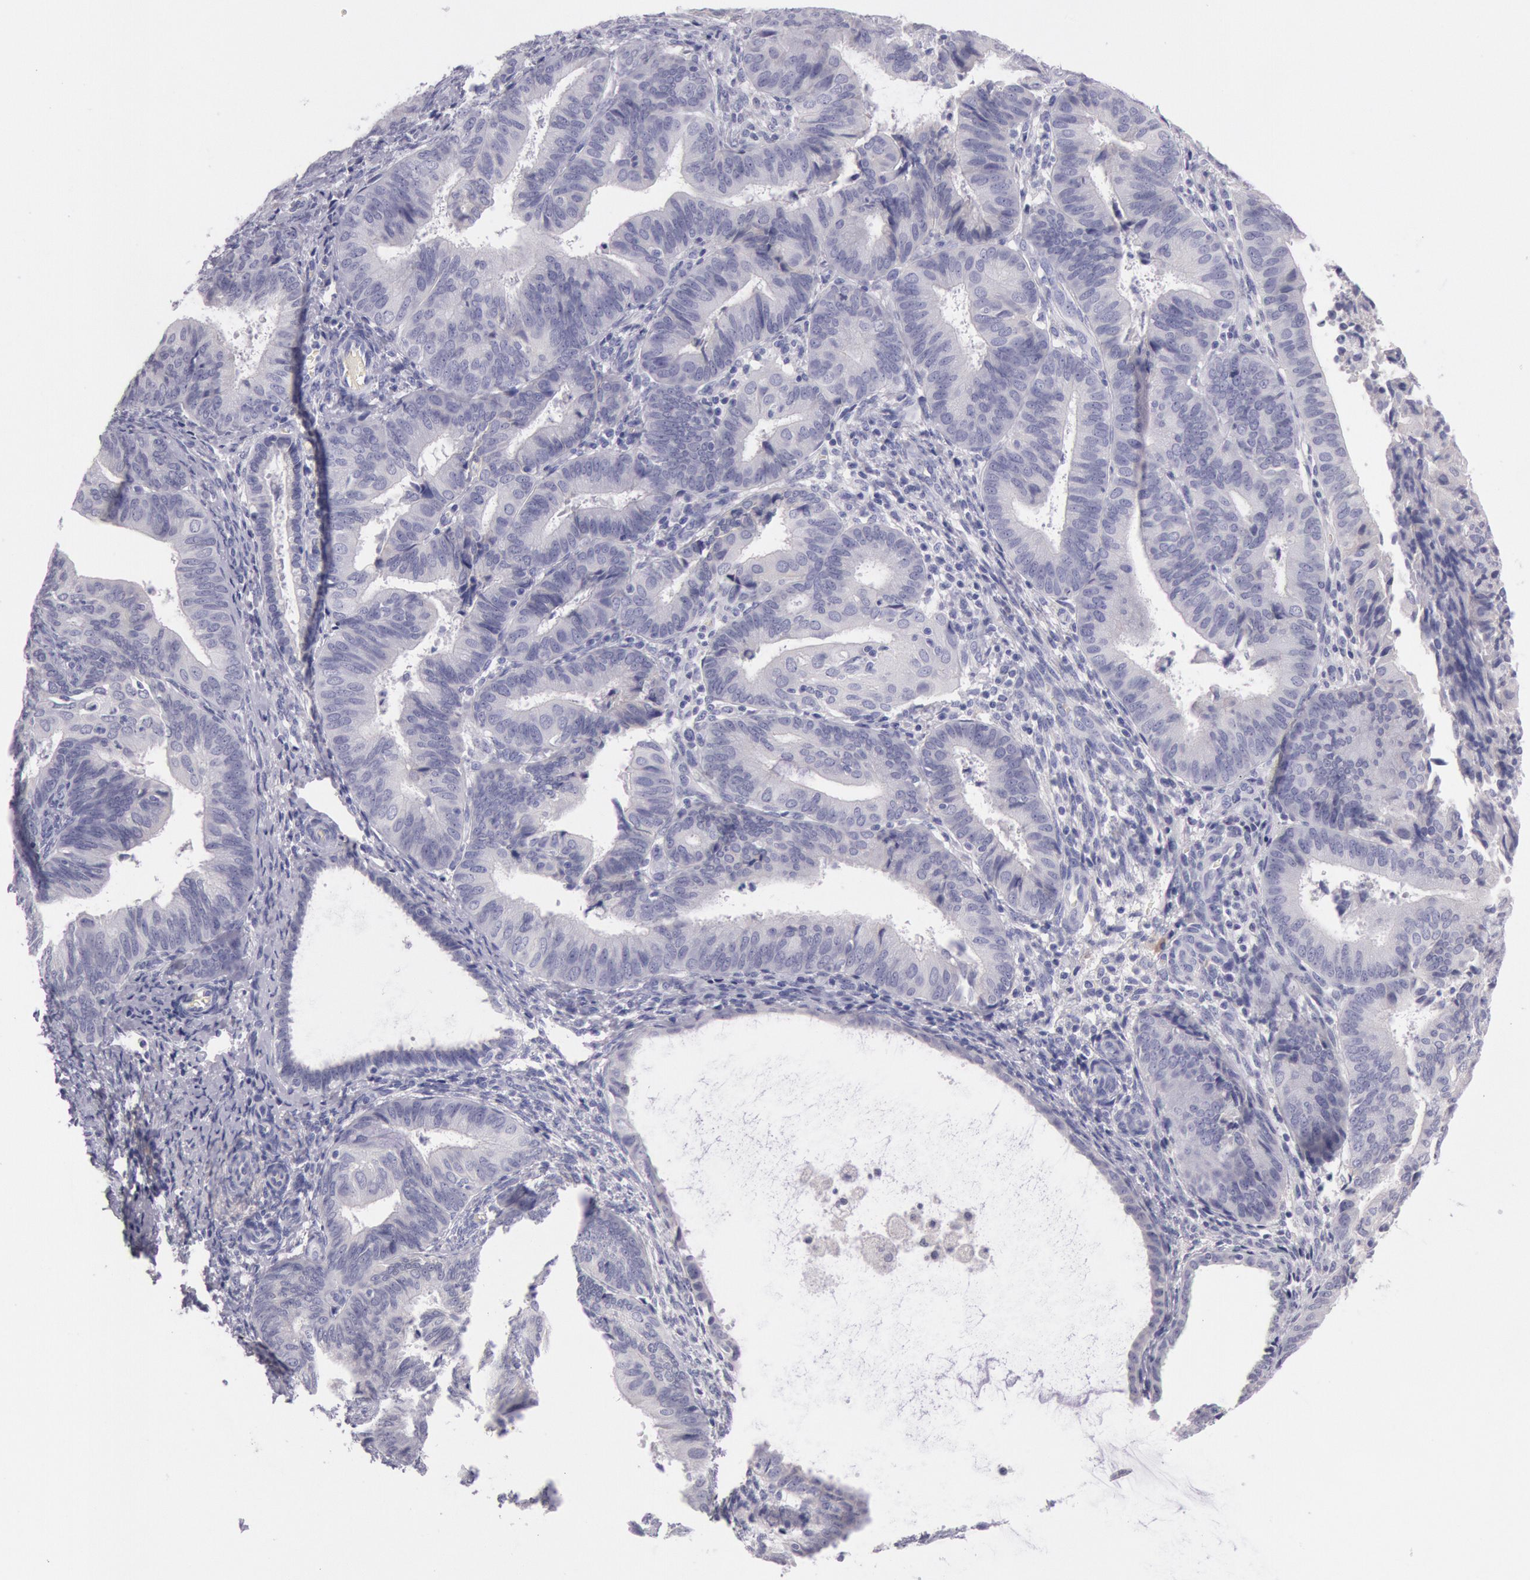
{"staining": {"intensity": "negative", "quantity": "none", "location": "none"}, "tissue": "endometrial cancer", "cell_type": "Tumor cells", "image_type": "cancer", "snomed": [{"axis": "morphology", "description": "Adenocarcinoma, NOS"}, {"axis": "topography", "description": "Endometrium"}], "caption": "High magnification brightfield microscopy of endometrial adenocarcinoma stained with DAB (brown) and counterstained with hematoxylin (blue): tumor cells show no significant positivity.", "gene": "EGFR", "patient": {"sex": "female", "age": 63}}